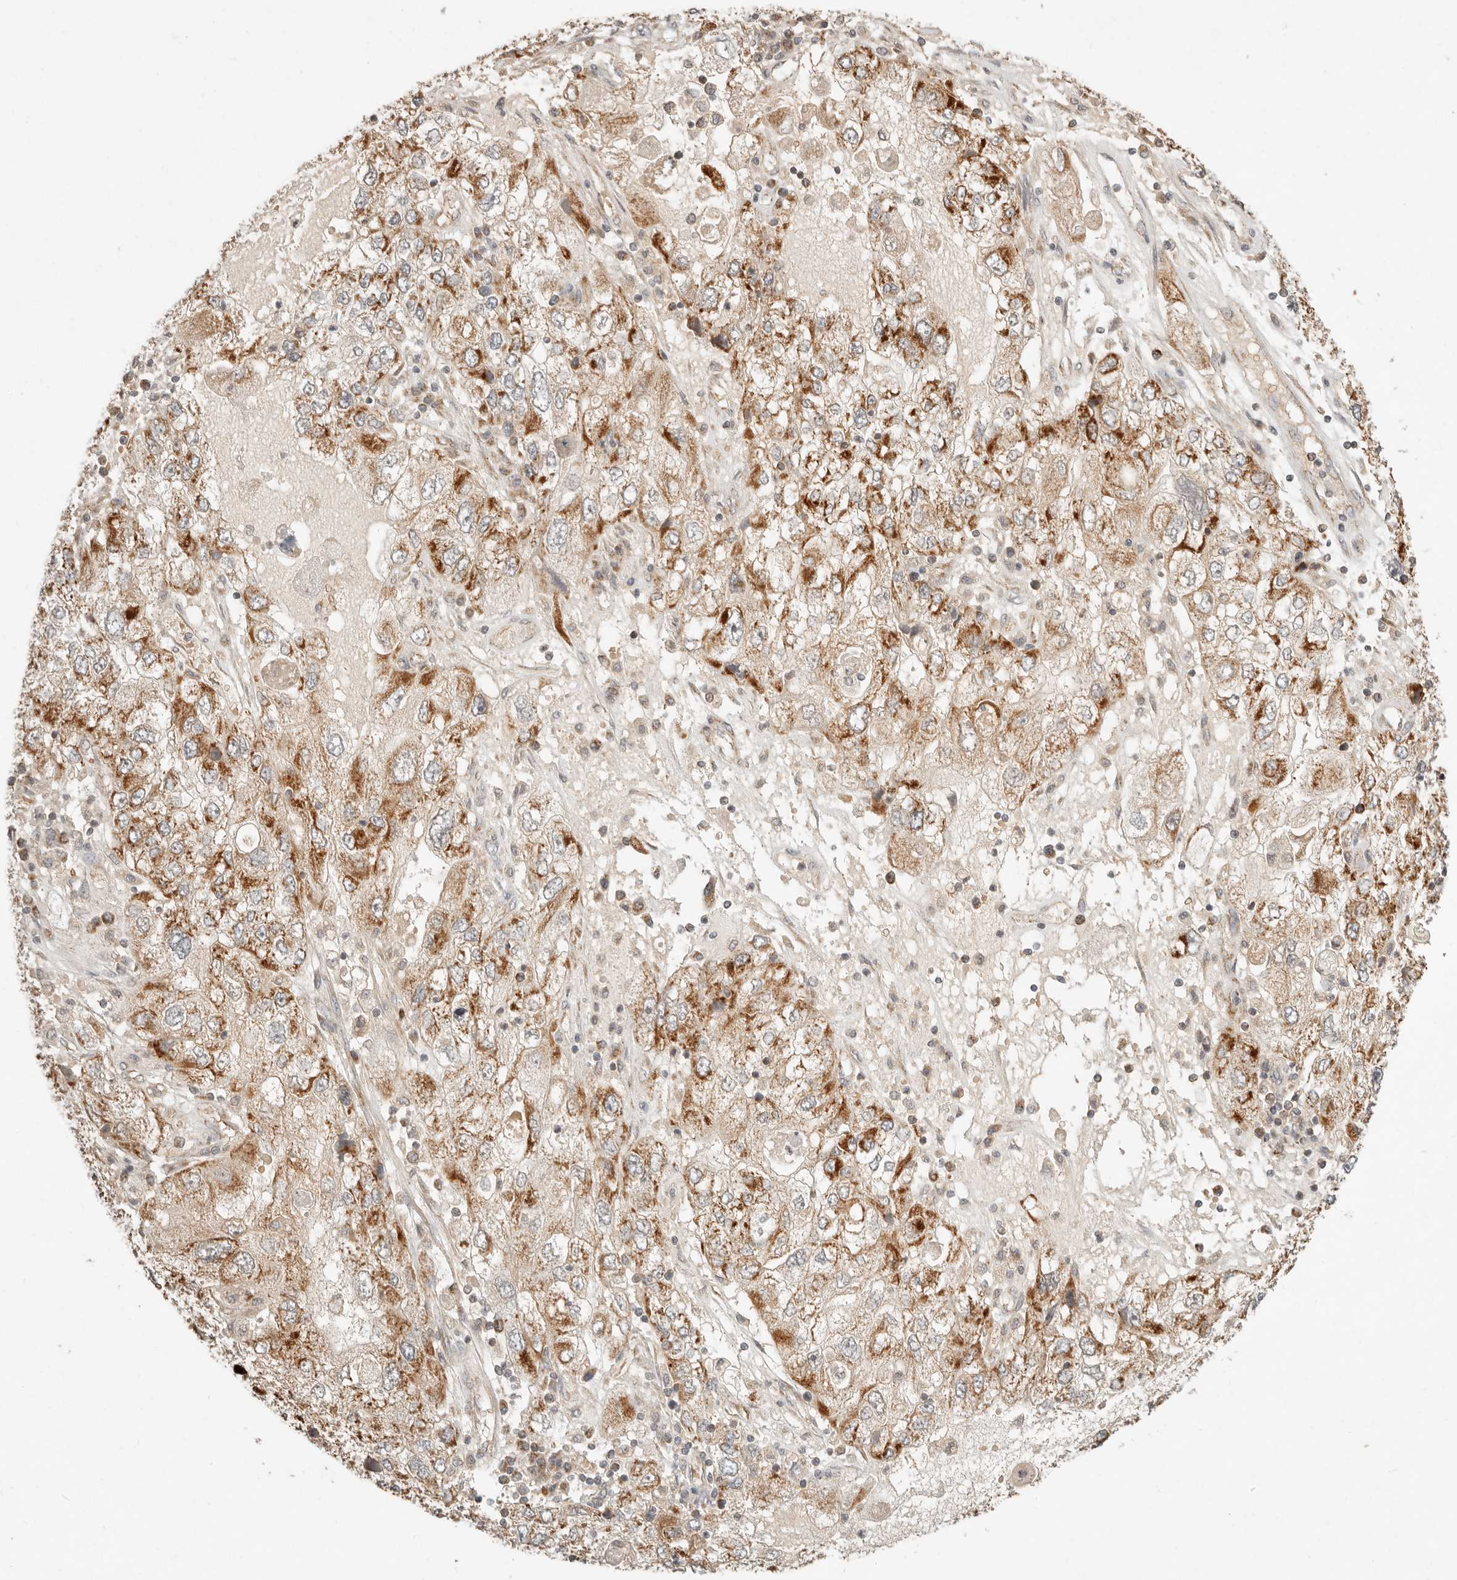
{"staining": {"intensity": "strong", "quantity": ">75%", "location": "cytoplasmic/membranous"}, "tissue": "endometrial cancer", "cell_type": "Tumor cells", "image_type": "cancer", "snomed": [{"axis": "morphology", "description": "Adenocarcinoma, NOS"}, {"axis": "topography", "description": "Endometrium"}], "caption": "A brown stain highlights strong cytoplasmic/membranous positivity of a protein in endometrial cancer tumor cells.", "gene": "MRPL55", "patient": {"sex": "female", "age": 49}}